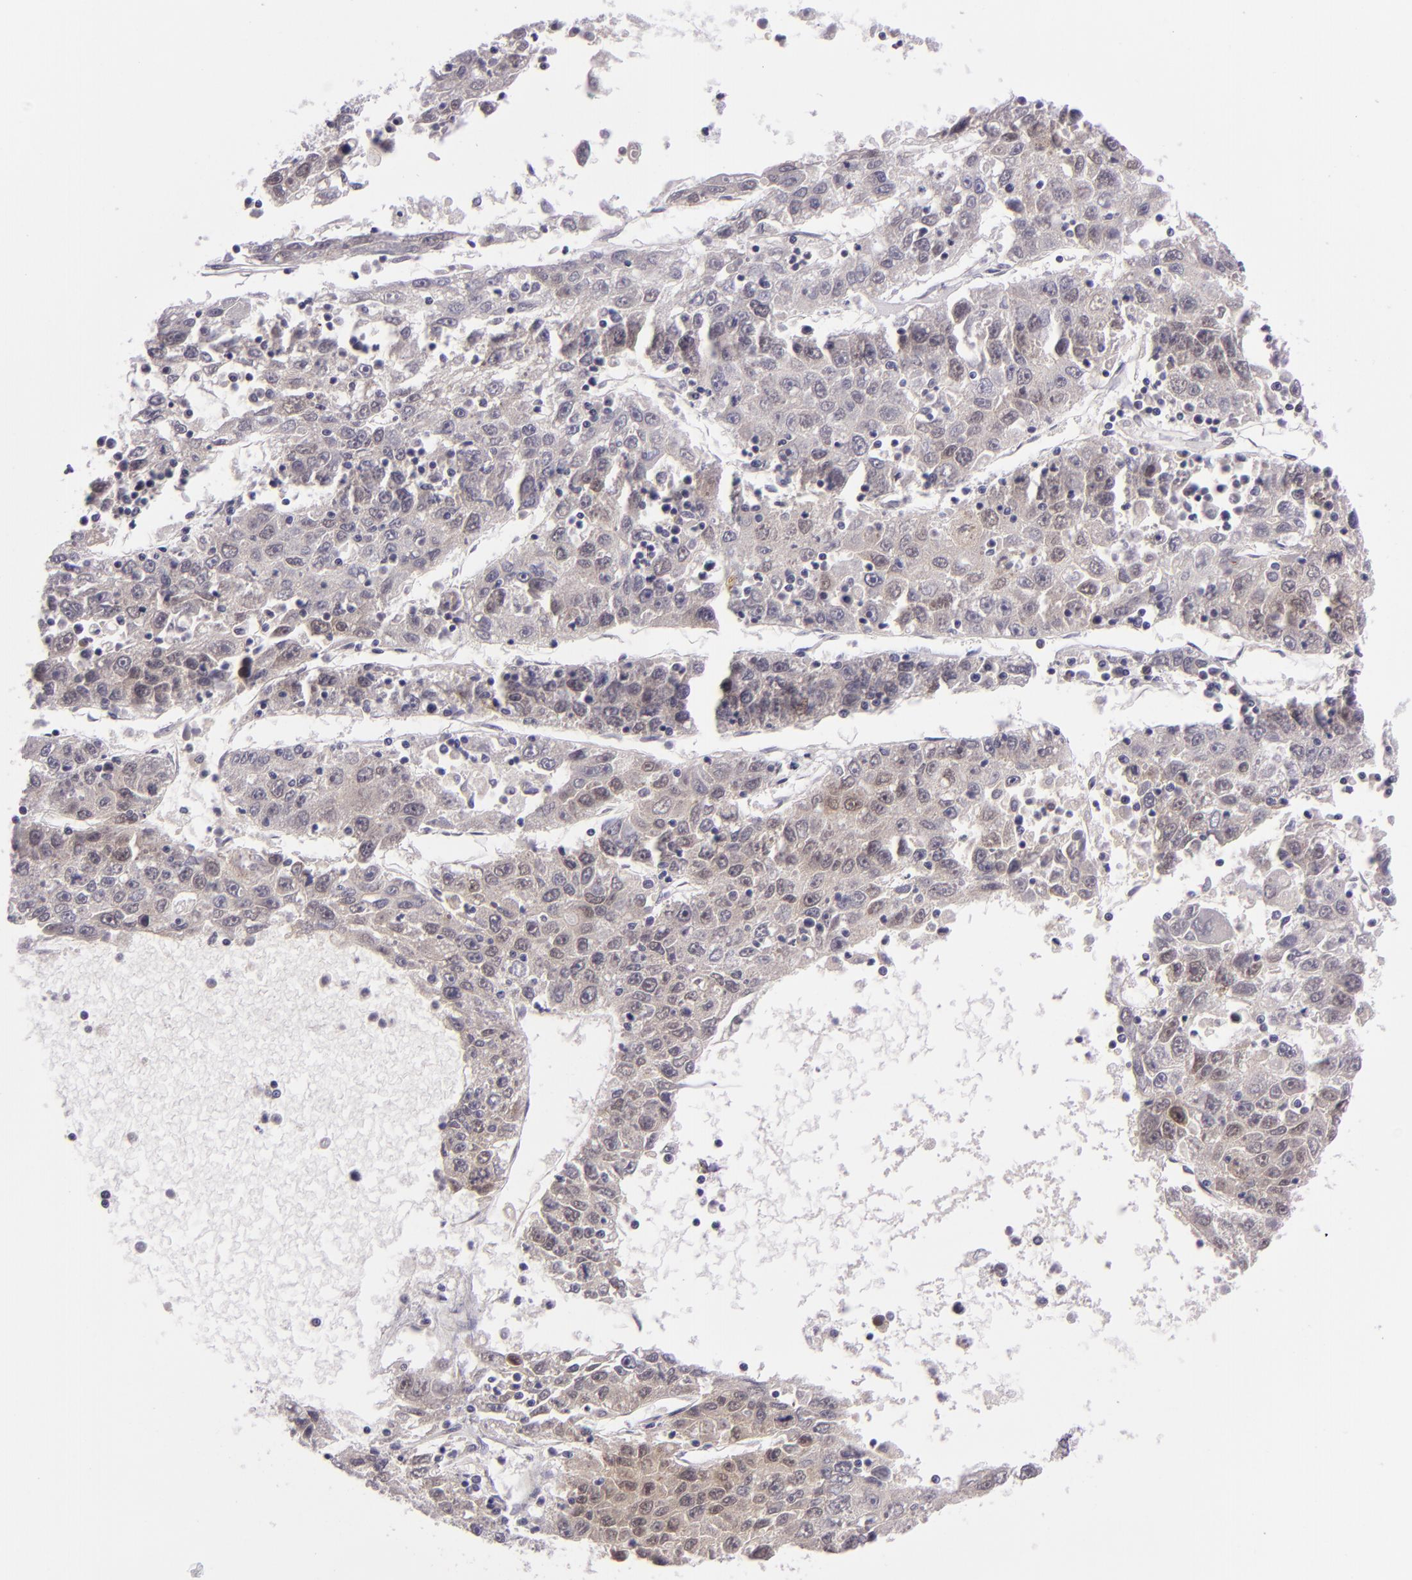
{"staining": {"intensity": "negative", "quantity": "none", "location": "none"}, "tissue": "liver cancer", "cell_type": "Tumor cells", "image_type": "cancer", "snomed": [{"axis": "morphology", "description": "Carcinoma, Hepatocellular, NOS"}, {"axis": "topography", "description": "Liver"}], "caption": "The micrograph demonstrates no significant staining in tumor cells of liver cancer.", "gene": "CSE1L", "patient": {"sex": "male", "age": 49}}